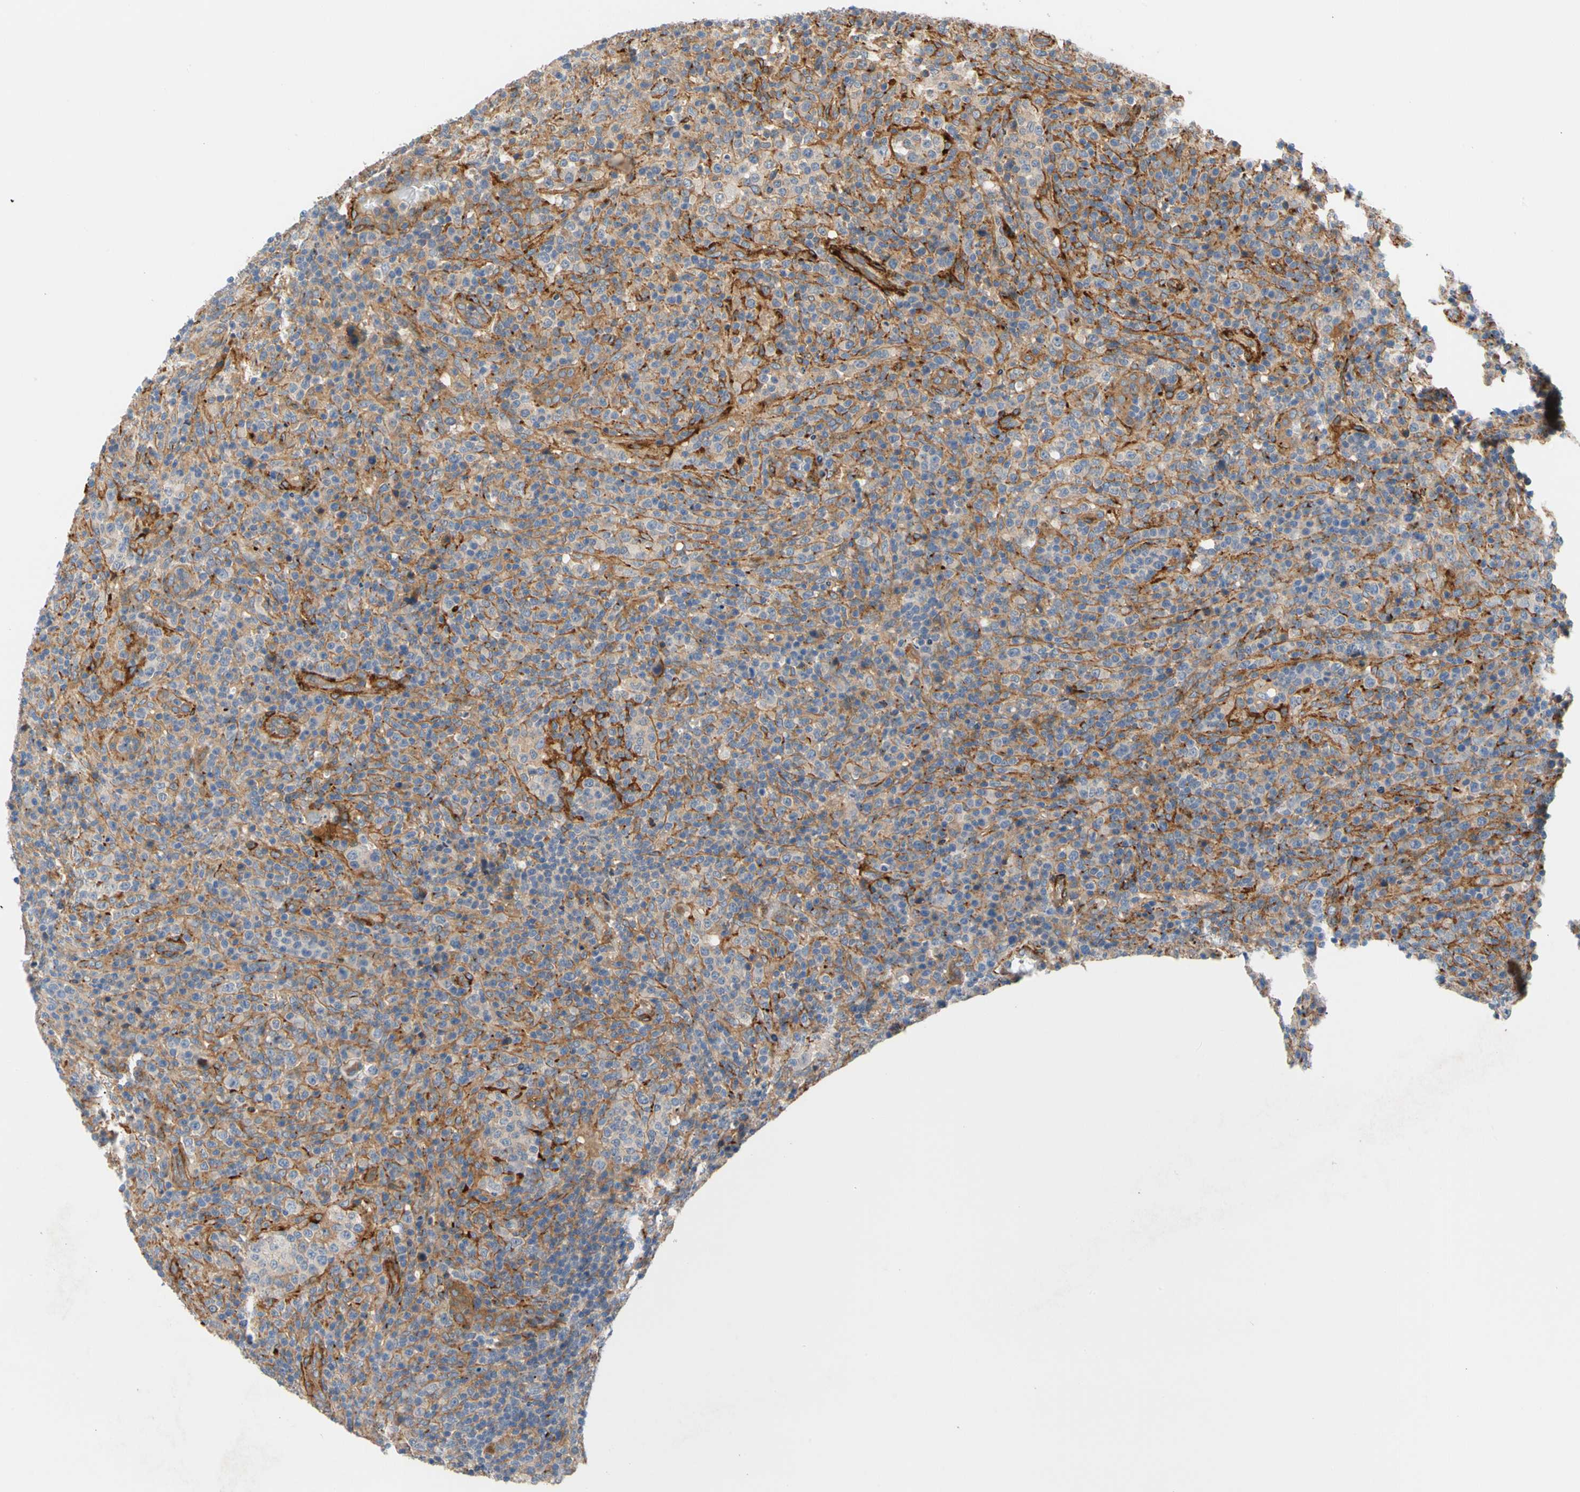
{"staining": {"intensity": "moderate", "quantity": "25%-75%", "location": "cytoplasmic/membranous"}, "tissue": "lymphoma", "cell_type": "Tumor cells", "image_type": "cancer", "snomed": [{"axis": "morphology", "description": "Malignant lymphoma, non-Hodgkin's type, High grade"}, {"axis": "topography", "description": "Lymph node"}], "caption": "Tumor cells show moderate cytoplasmic/membranous positivity in about 25%-75% of cells in malignant lymphoma, non-Hodgkin's type (high-grade). (DAB IHC, brown staining for protein, blue staining for nuclei).", "gene": "ENTREP3", "patient": {"sex": "female", "age": 76}}